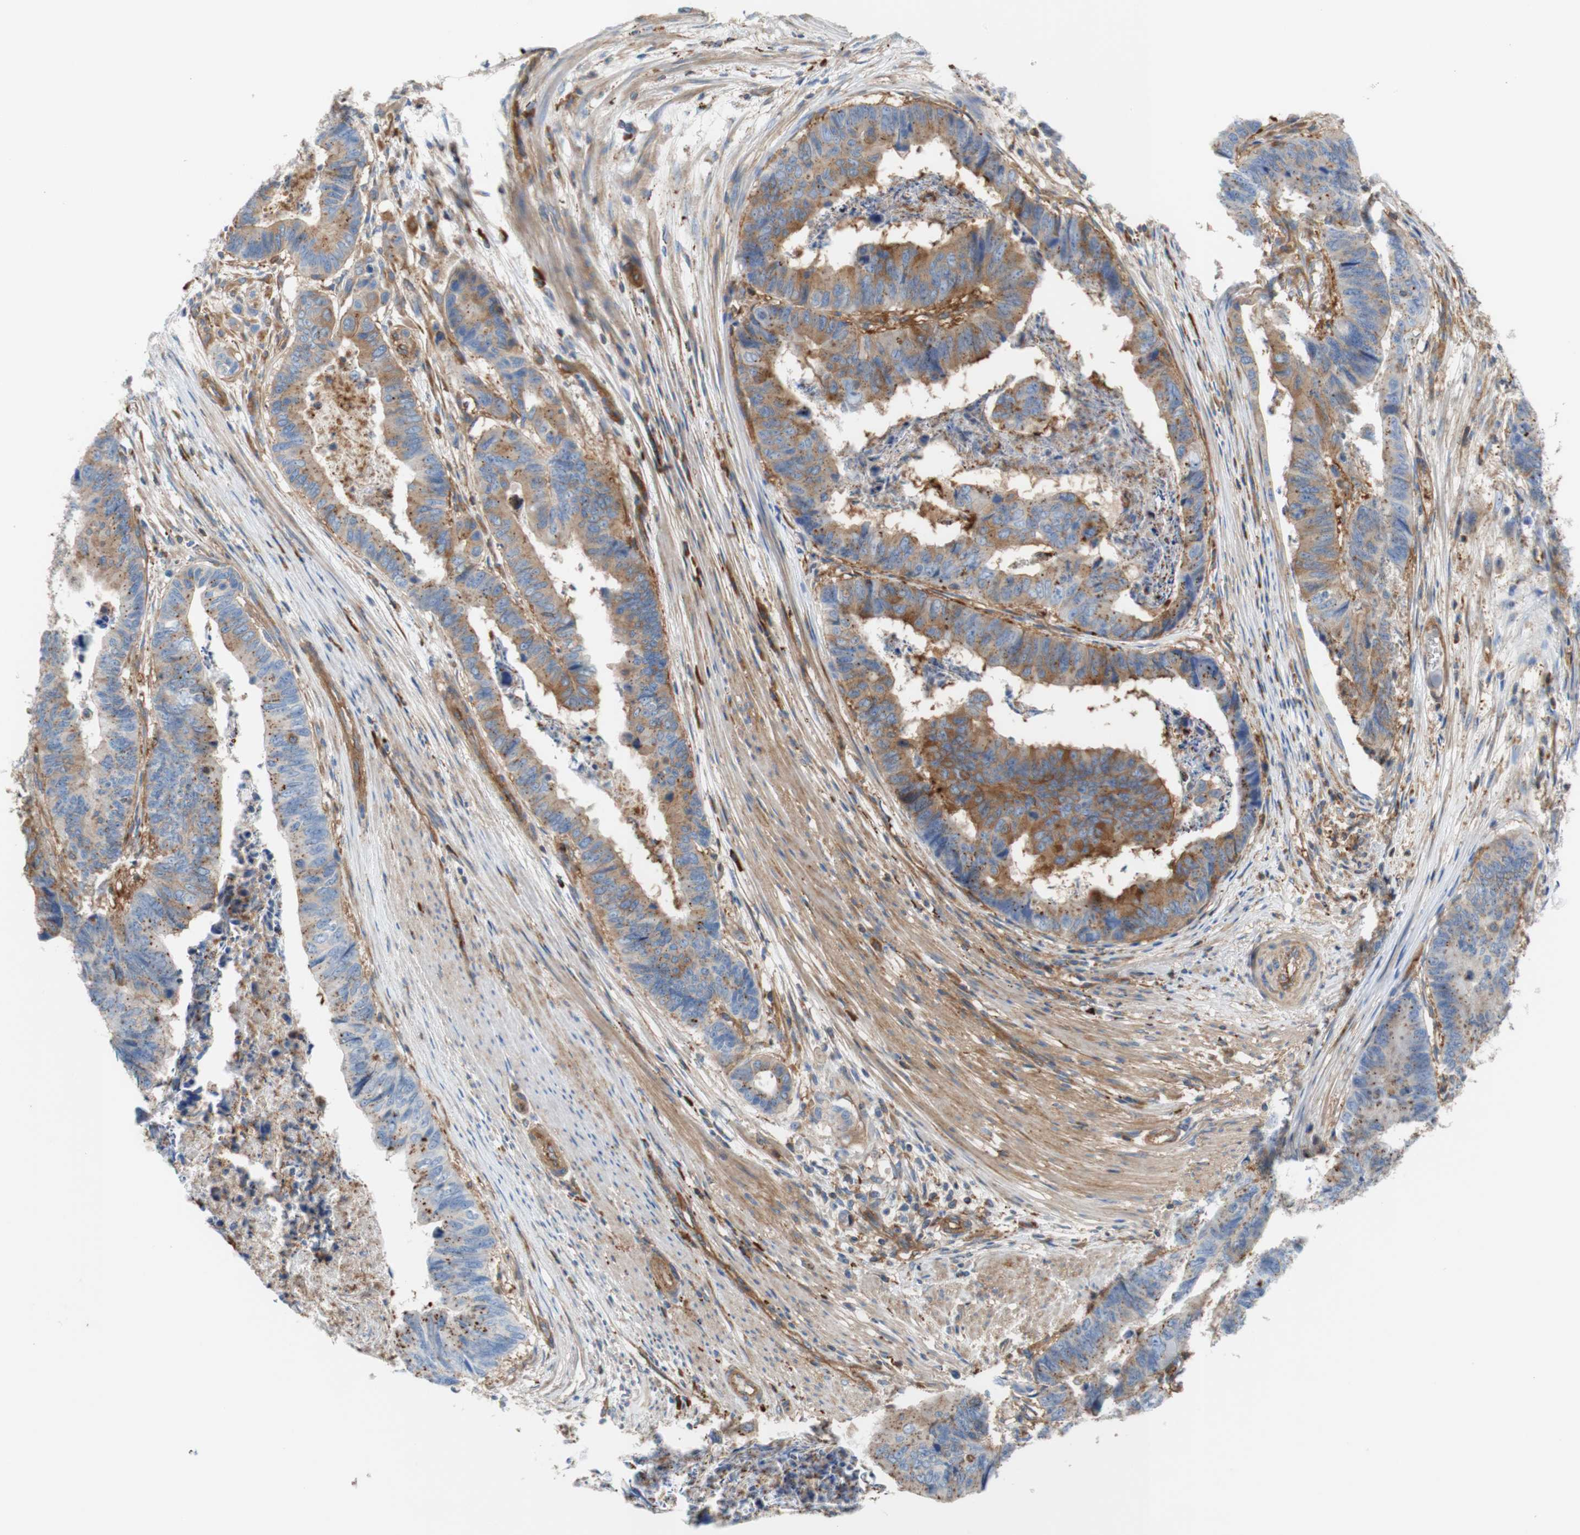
{"staining": {"intensity": "moderate", "quantity": "25%-75%", "location": "cytoplasmic/membranous"}, "tissue": "stomach cancer", "cell_type": "Tumor cells", "image_type": "cancer", "snomed": [{"axis": "morphology", "description": "Adenocarcinoma, NOS"}, {"axis": "topography", "description": "Stomach, lower"}], "caption": "Human adenocarcinoma (stomach) stained with a protein marker shows moderate staining in tumor cells.", "gene": "STOM", "patient": {"sex": "male", "age": 77}}